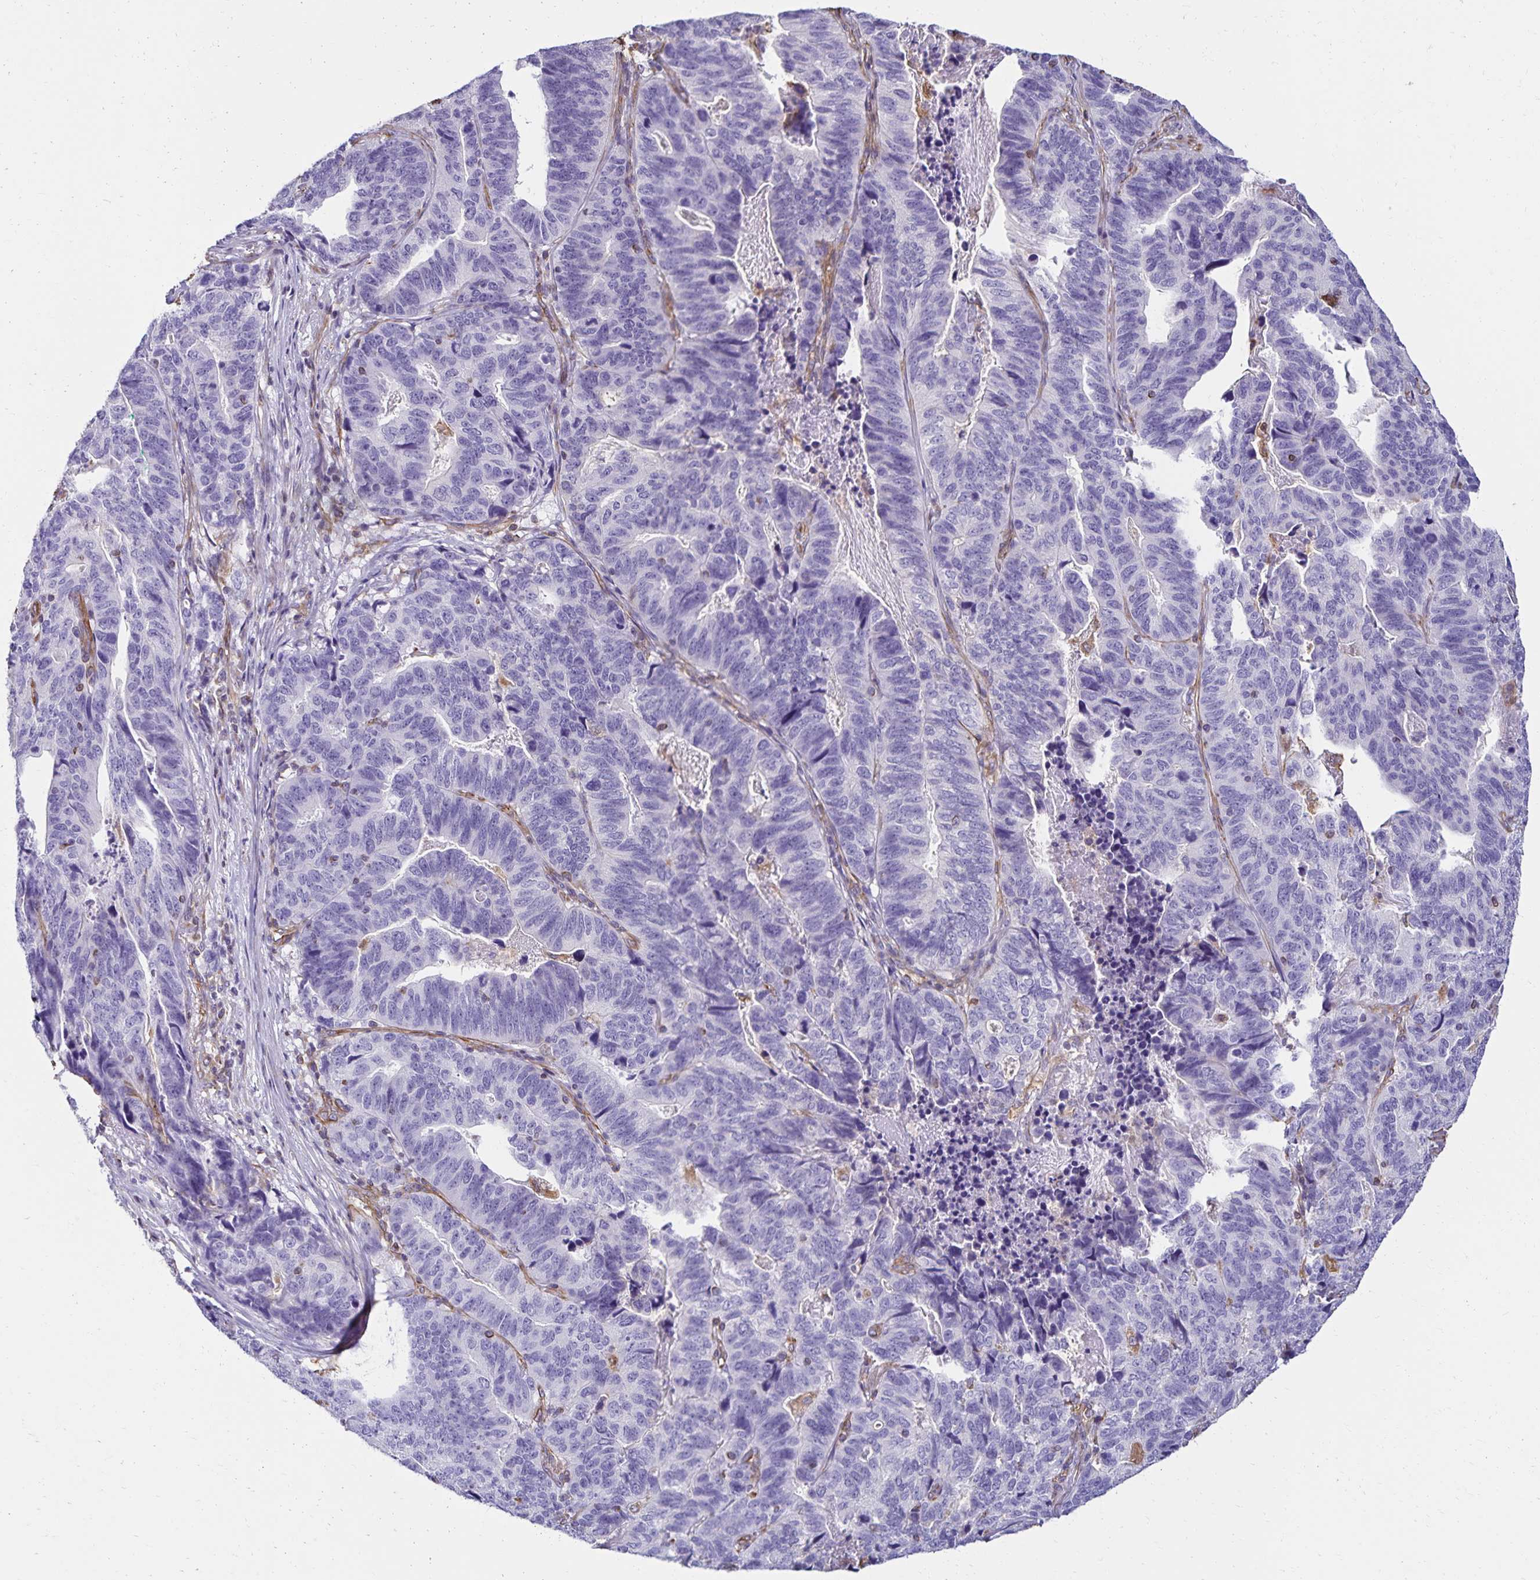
{"staining": {"intensity": "negative", "quantity": "none", "location": "none"}, "tissue": "stomach cancer", "cell_type": "Tumor cells", "image_type": "cancer", "snomed": [{"axis": "morphology", "description": "Adenocarcinoma, NOS"}, {"axis": "topography", "description": "Stomach, upper"}], "caption": "The IHC histopathology image has no significant staining in tumor cells of stomach cancer tissue.", "gene": "TRPV6", "patient": {"sex": "female", "age": 67}}